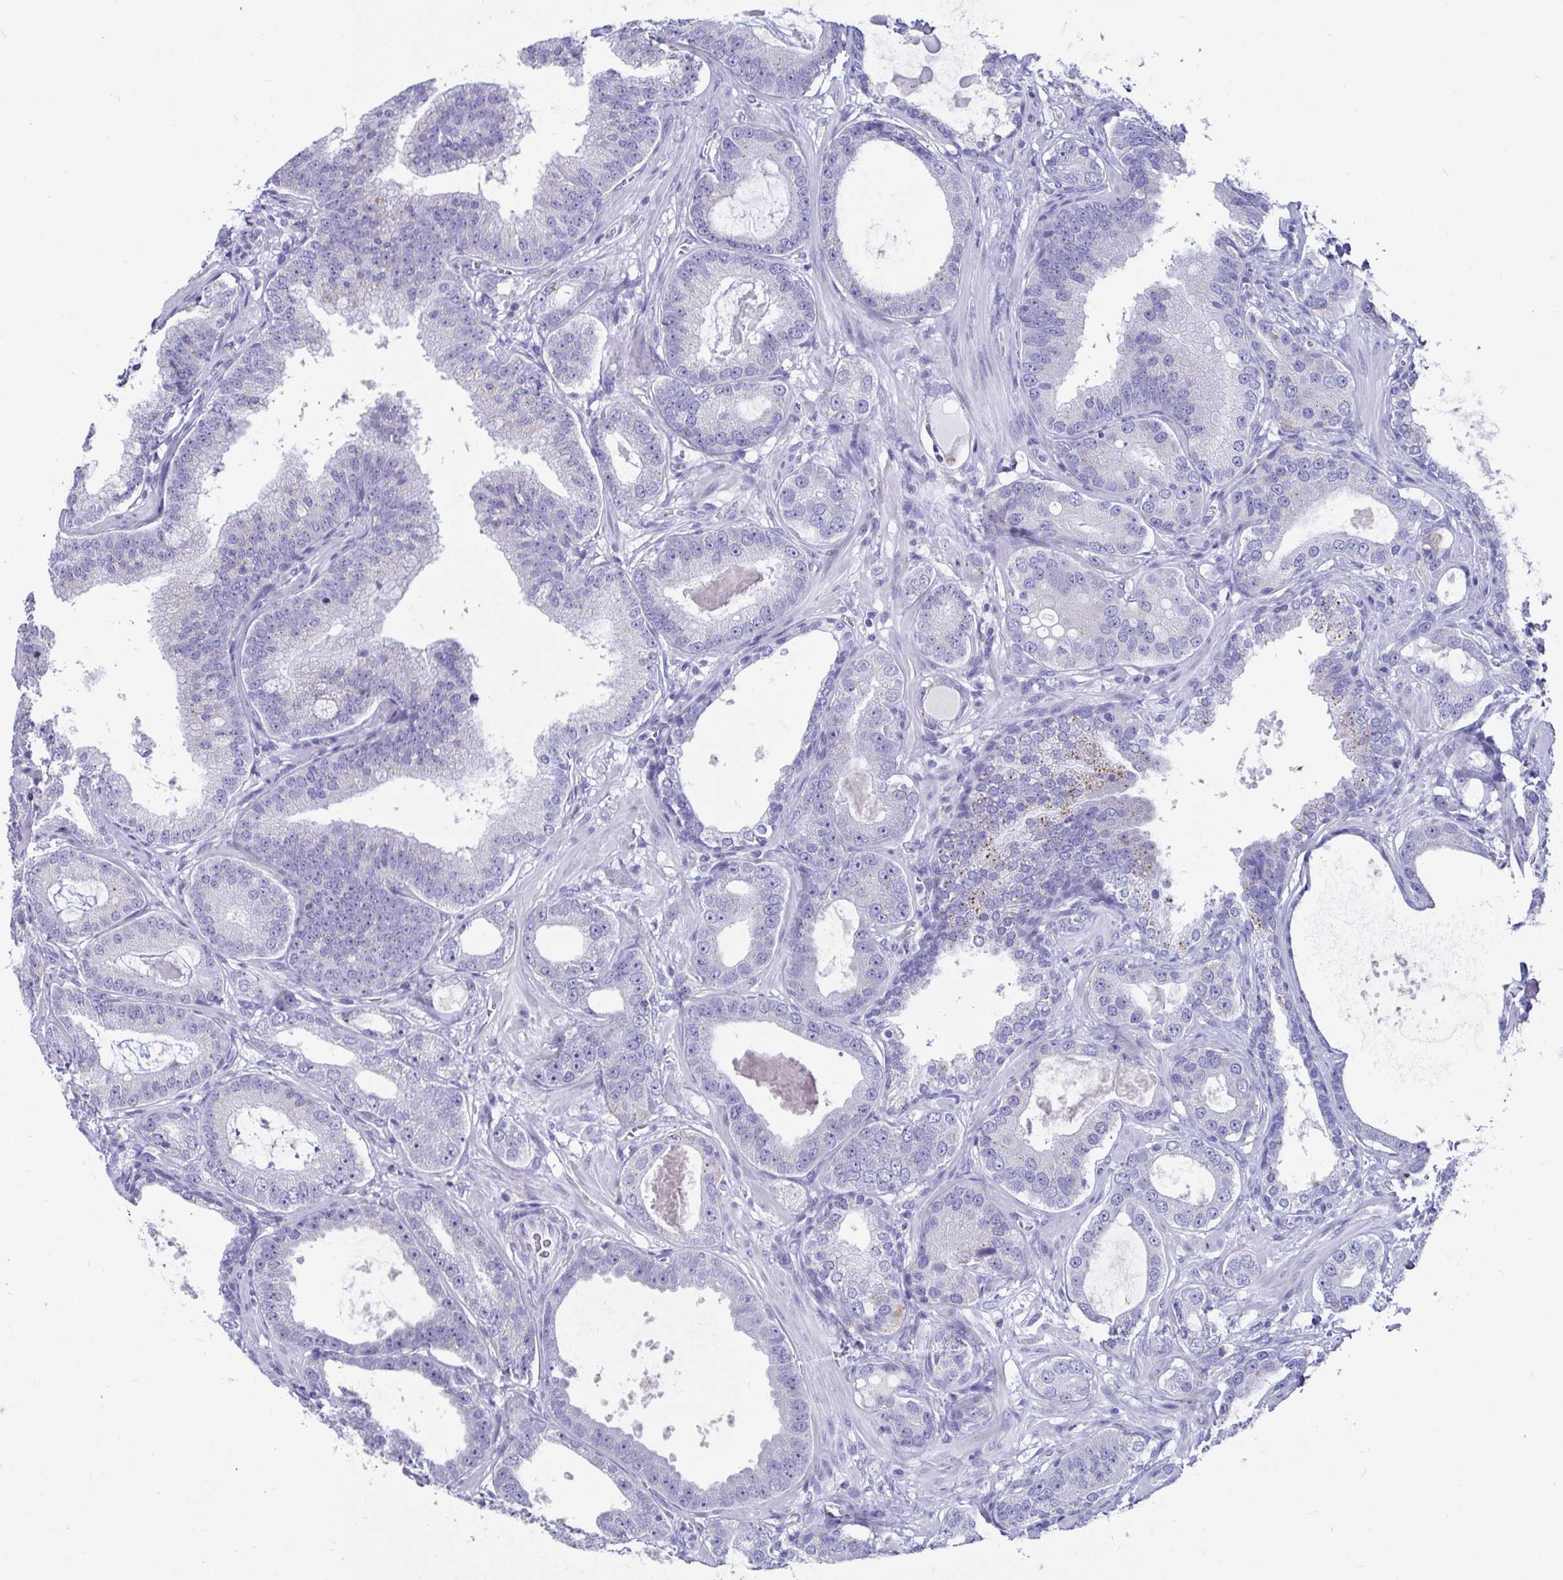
{"staining": {"intensity": "negative", "quantity": "none", "location": "none"}, "tissue": "prostate cancer", "cell_type": "Tumor cells", "image_type": "cancer", "snomed": [{"axis": "morphology", "description": "Adenocarcinoma, High grade"}, {"axis": "topography", "description": "Prostate"}], "caption": "A photomicrograph of human prostate adenocarcinoma (high-grade) is negative for staining in tumor cells.", "gene": "ZPBP2", "patient": {"sex": "male", "age": 65}}